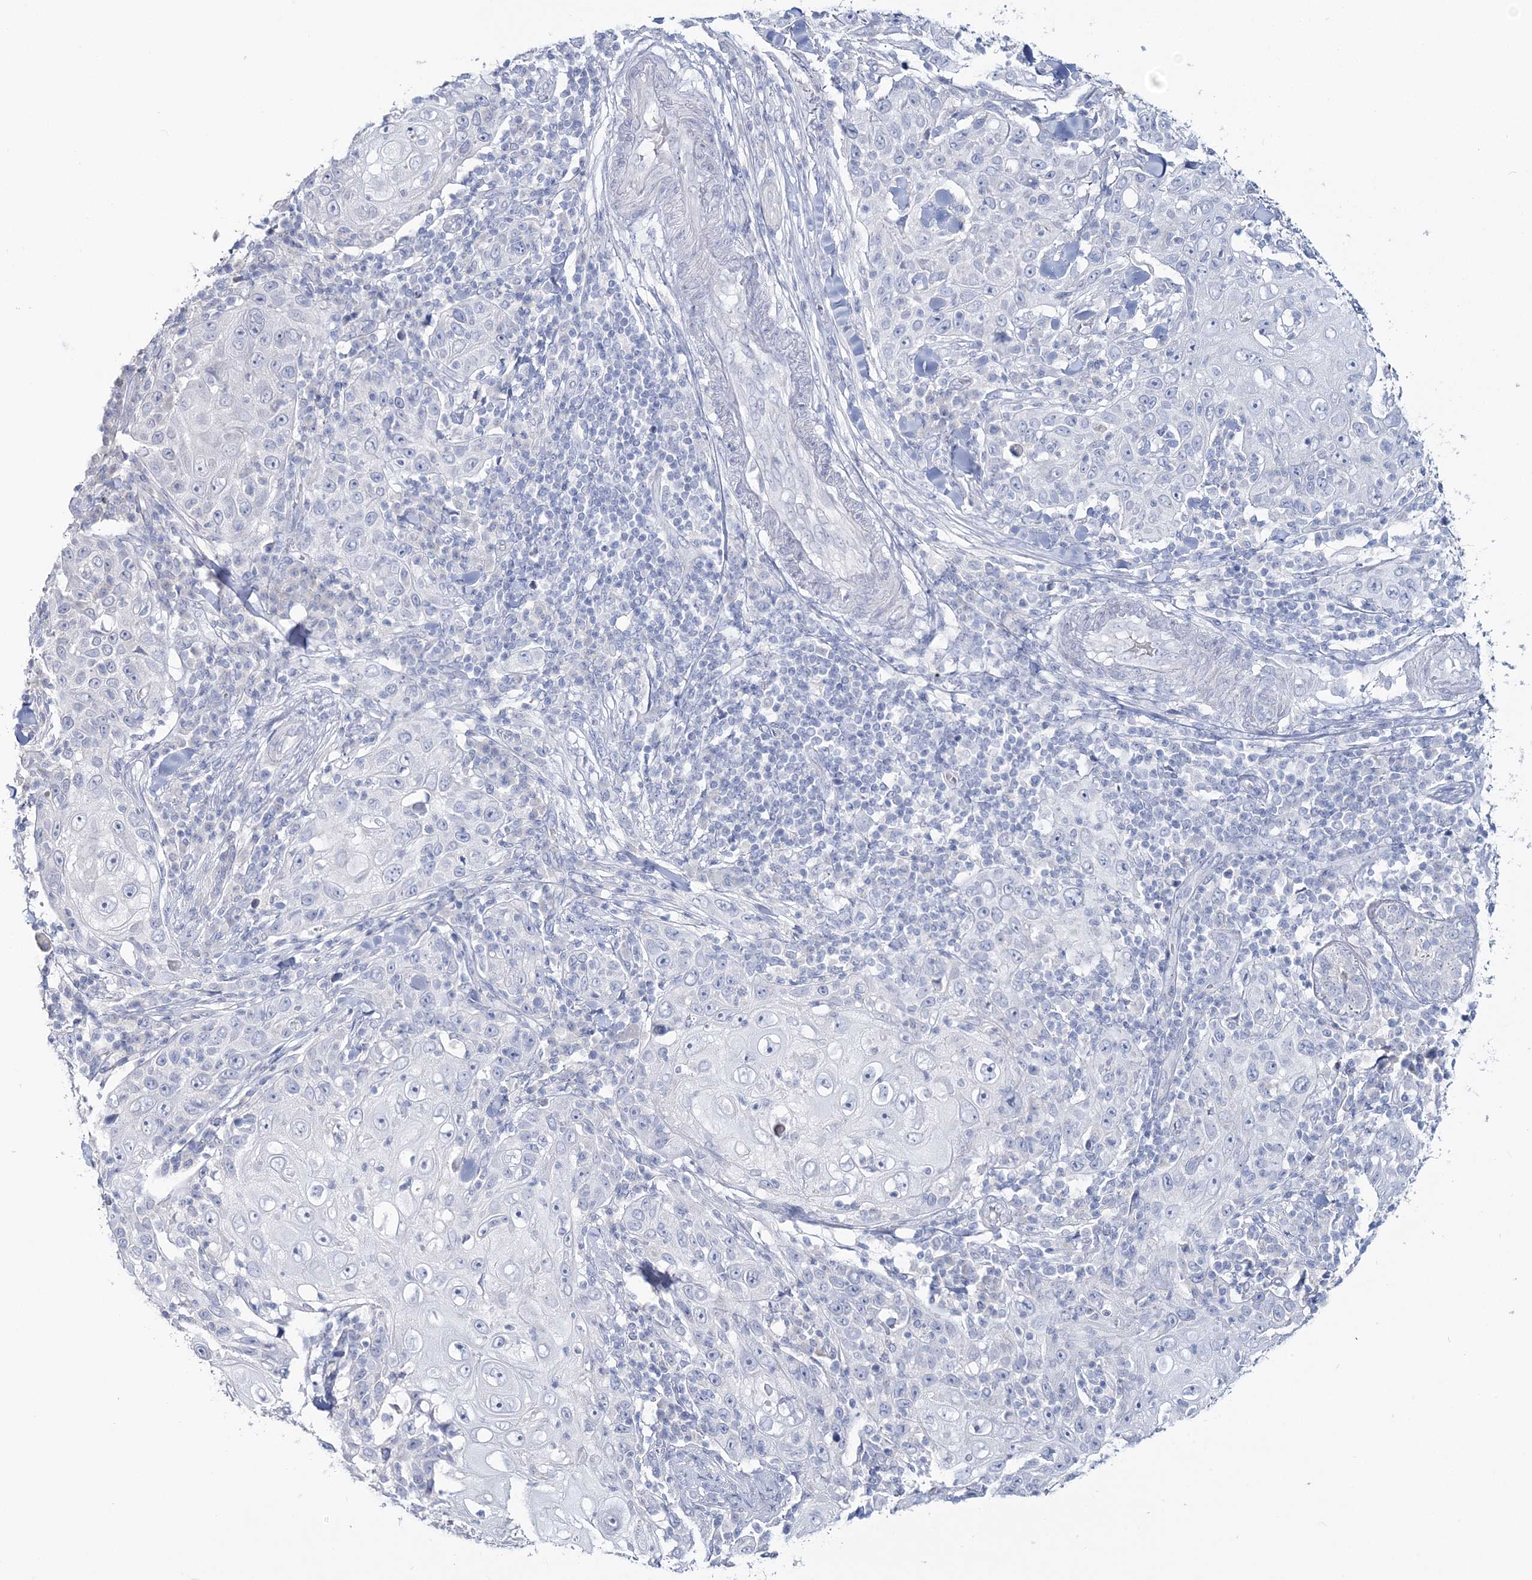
{"staining": {"intensity": "negative", "quantity": "none", "location": "none"}, "tissue": "skin cancer", "cell_type": "Tumor cells", "image_type": "cancer", "snomed": [{"axis": "morphology", "description": "Squamous cell carcinoma, NOS"}, {"axis": "topography", "description": "Skin"}], "caption": "Protein analysis of squamous cell carcinoma (skin) exhibits no significant staining in tumor cells. The staining was performed using DAB (3,3'-diaminobenzidine) to visualize the protein expression in brown, while the nuclei were stained in blue with hematoxylin (Magnification: 20x).", "gene": "CYP3A4", "patient": {"sex": "female", "age": 88}}